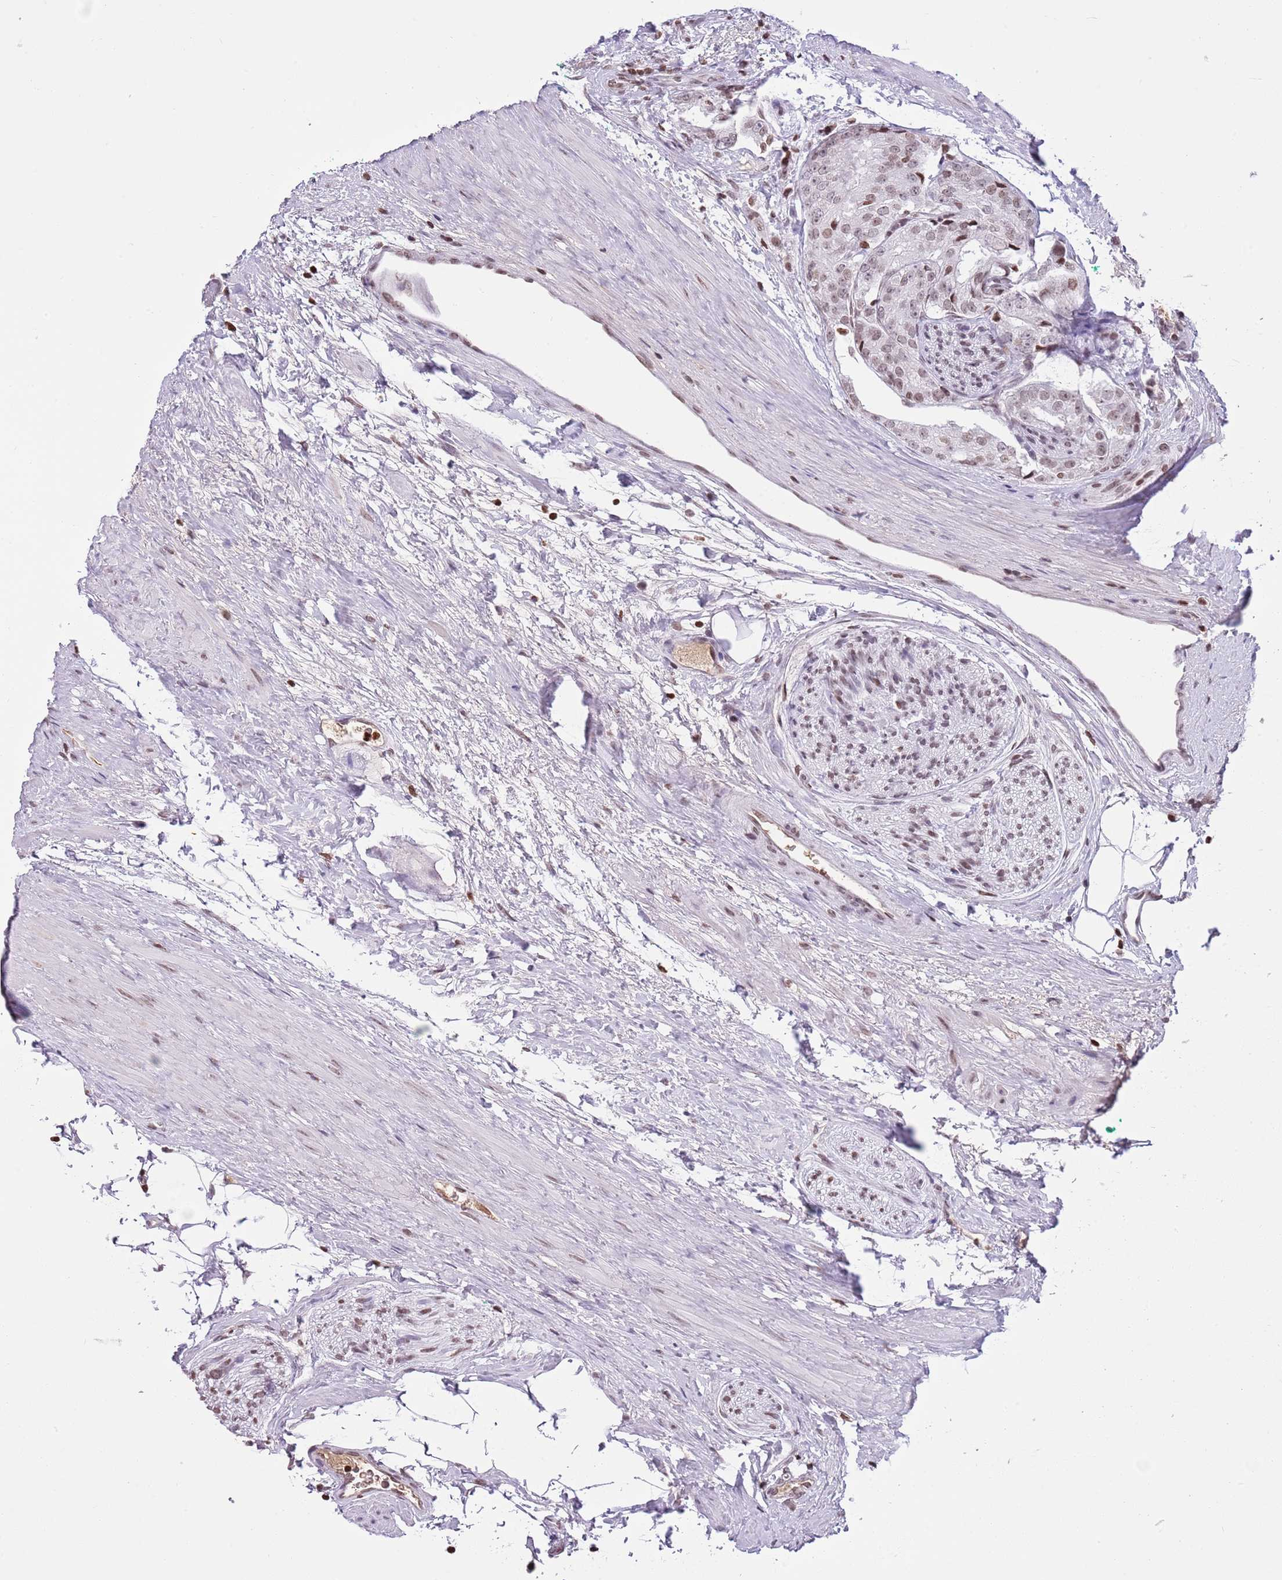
{"staining": {"intensity": "weak", "quantity": "25%-75%", "location": "nuclear"}, "tissue": "prostate cancer", "cell_type": "Tumor cells", "image_type": "cancer", "snomed": [{"axis": "morphology", "description": "Adenocarcinoma, High grade"}, {"axis": "topography", "description": "Prostate"}], "caption": "Protein analysis of prostate cancer tissue shows weak nuclear positivity in about 25%-75% of tumor cells.", "gene": "KPNA3", "patient": {"sex": "male", "age": 49}}